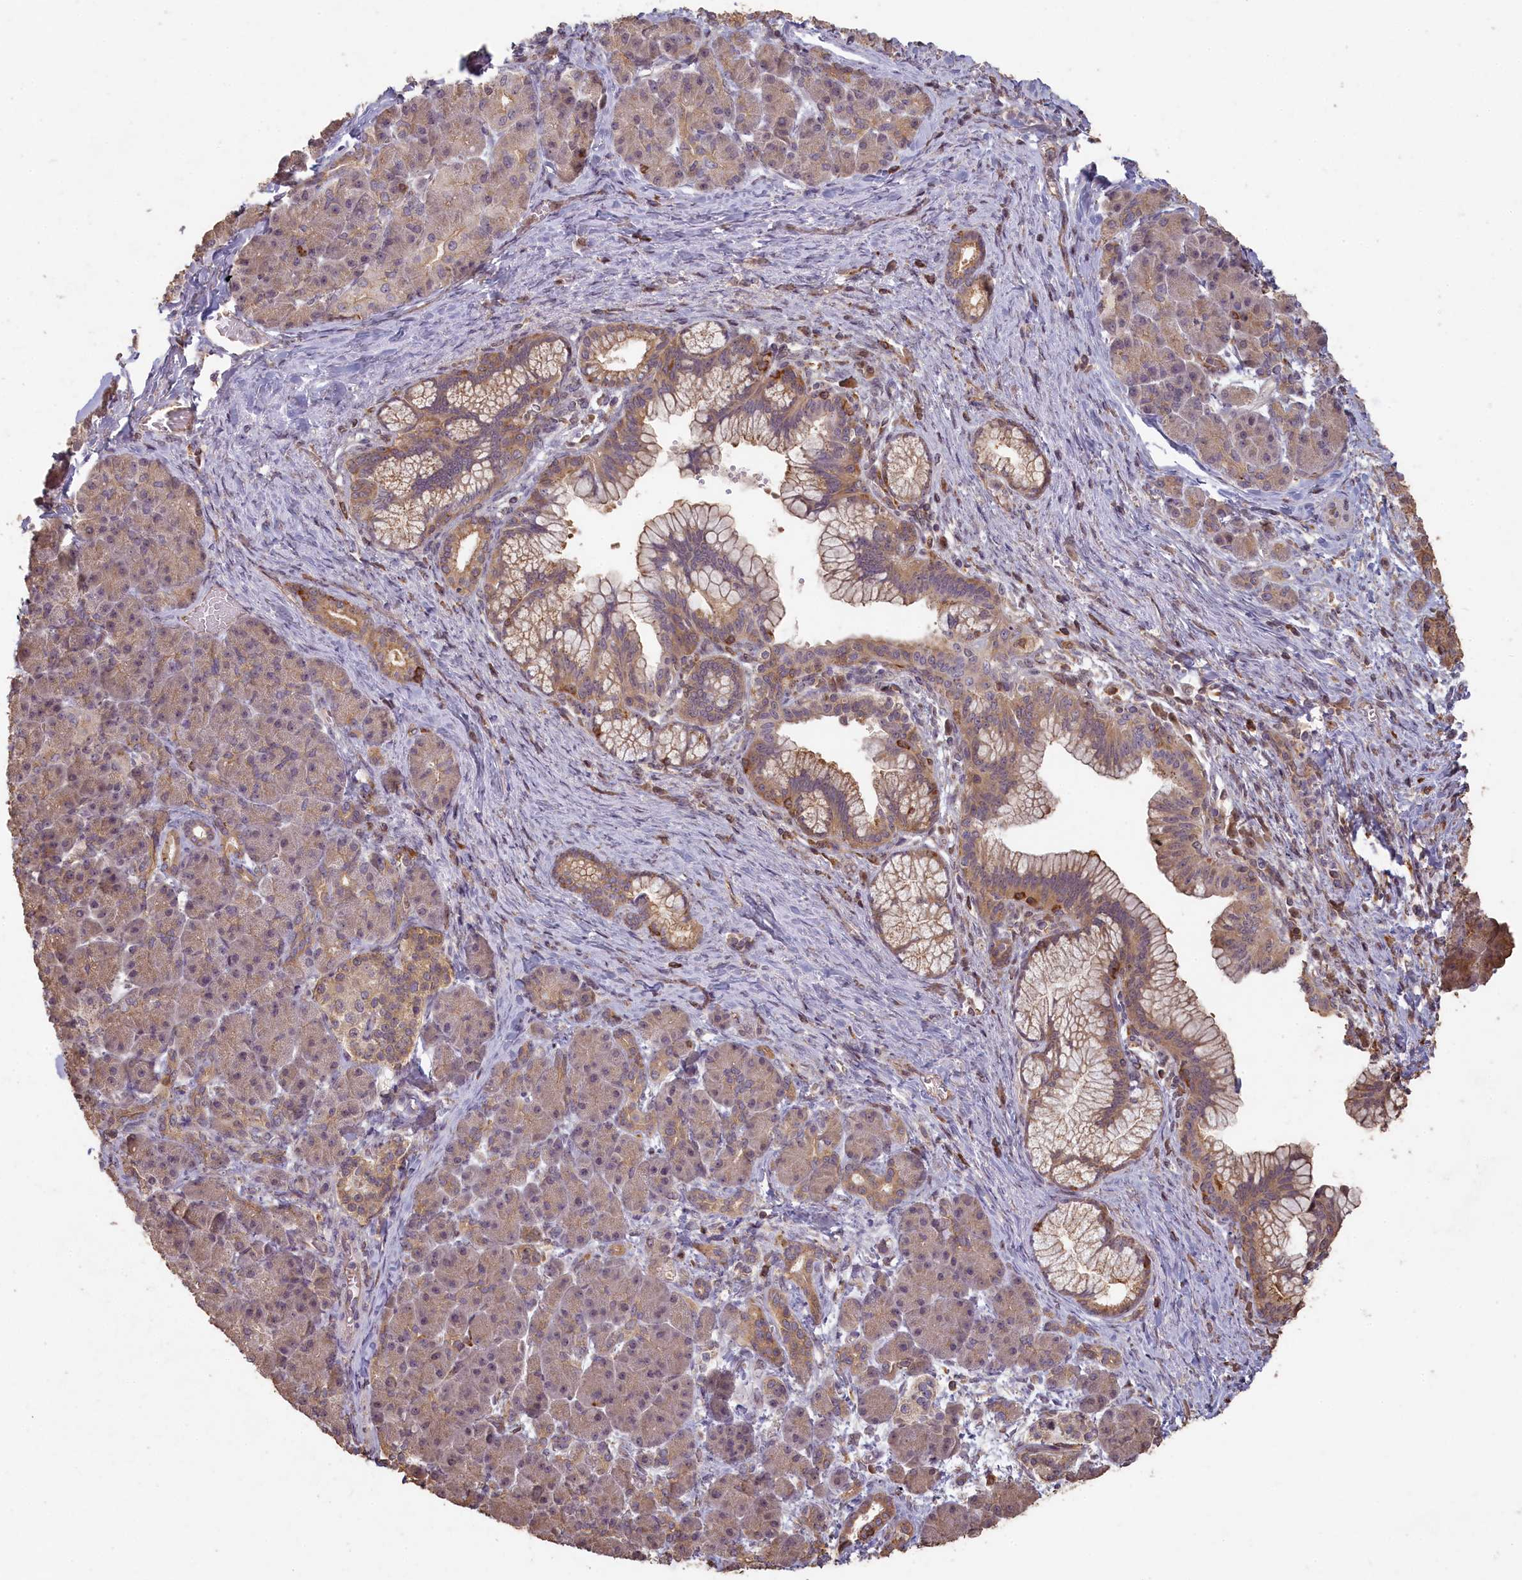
{"staining": {"intensity": "moderate", "quantity": "25%-75%", "location": "cytoplasmic/membranous"}, "tissue": "pancreatic cancer", "cell_type": "Tumor cells", "image_type": "cancer", "snomed": [{"axis": "morphology", "description": "Normal tissue, NOS"}, {"axis": "morphology", "description": "Adenocarcinoma, NOS"}, {"axis": "topography", "description": "Pancreas"}], "caption": "An image showing moderate cytoplasmic/membranous staining in approximately 25%-75% of tumor cells in pancreatic adenocarcinoma, as visualized by brown immunohistochemical staining.", "gene": "MADD", "patient": {"sex": "female", "age": 55}}